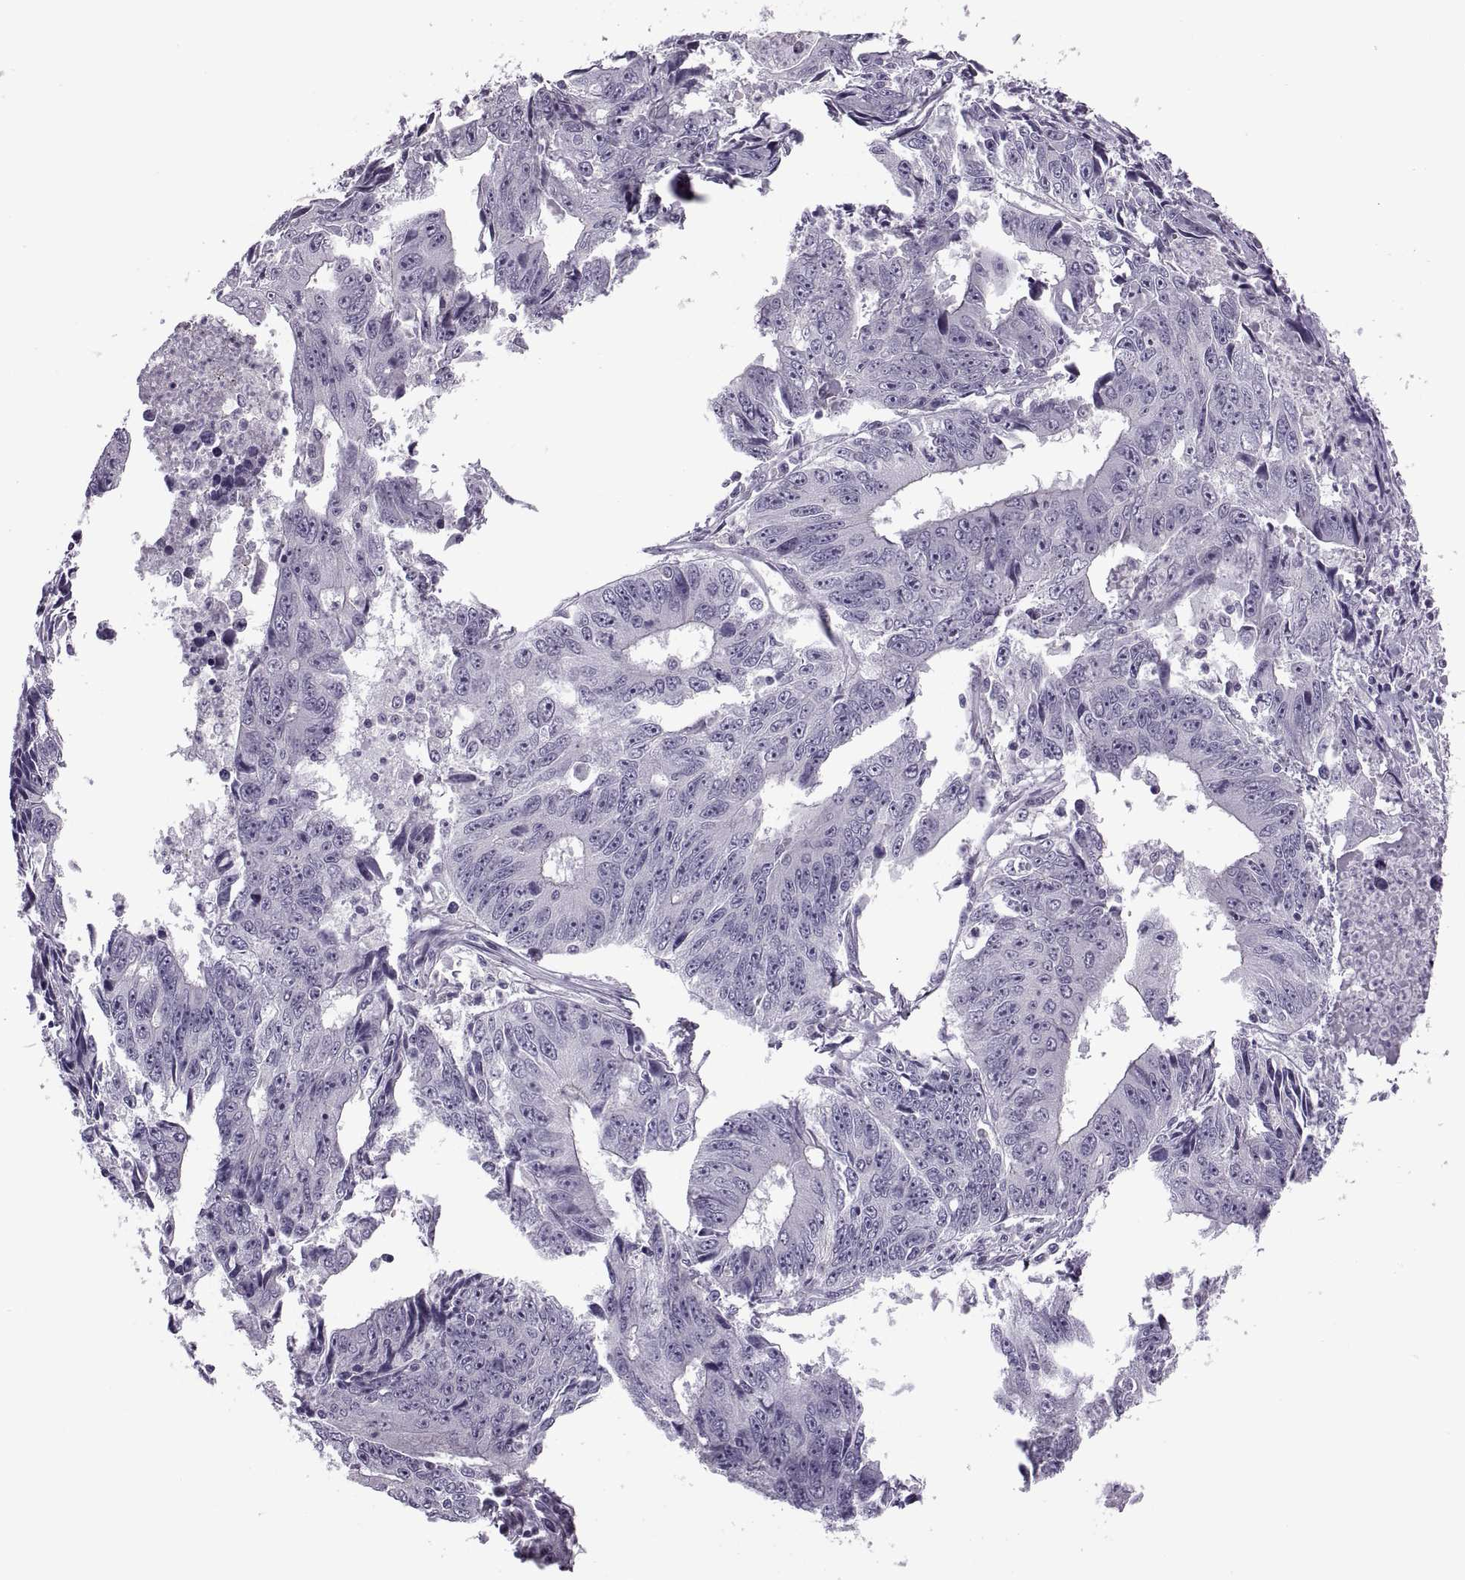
{"staining": {"intensity": "negative", "quantity": "none", "location": "none"}, "tissue": "liver cancer", "cell_type": "Tumor cells", "image_type": "cancer", "snomed": [{"axis": "morphology", "description": "Cholangiocarcinoma"}, {"axis": "topography", "description": "Liver"}], "caption": "This is an immunohistochemistry micrograph of liver cholangiocarcinoma. There is no staining in tumor cells.", "gene": "SYNGR4", "patient": {"sex": "male", "age": 65}}